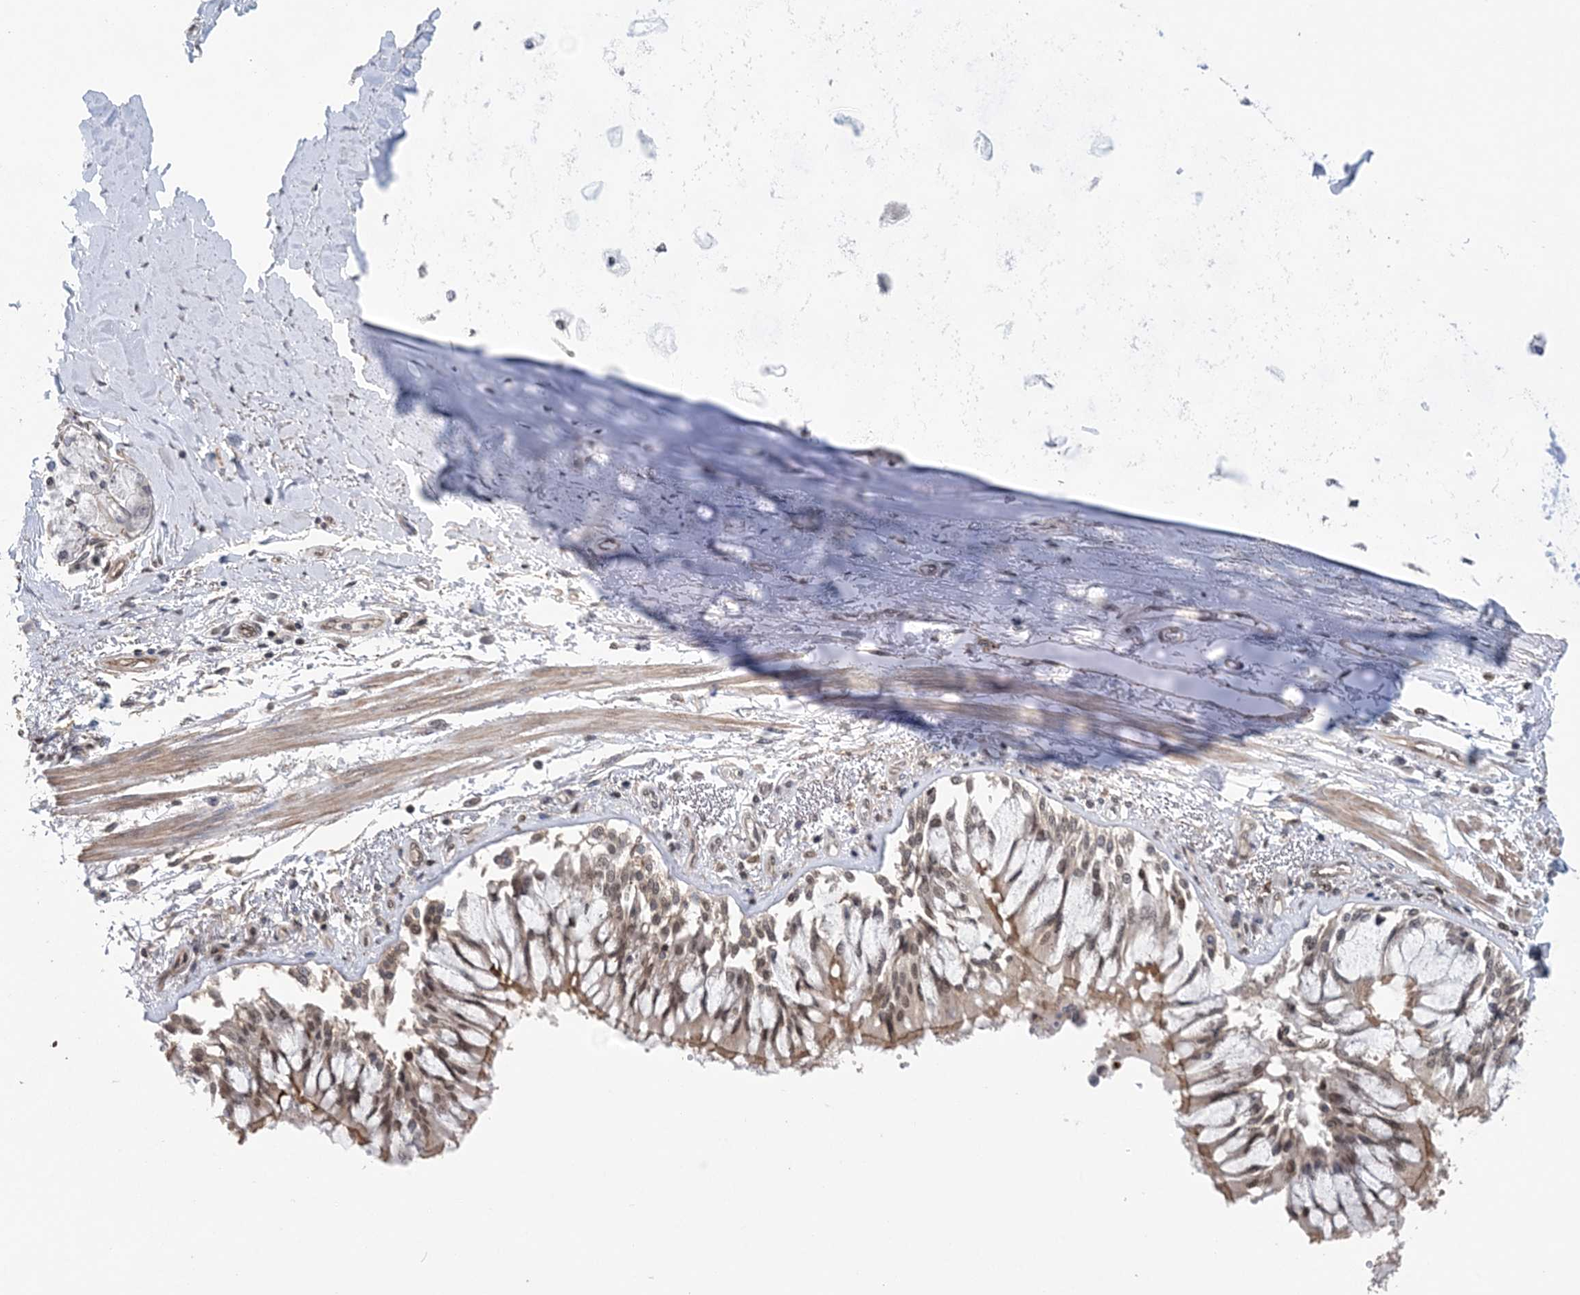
{"staining": {"intensity": "weak", "quantity": "25%-75%", "location": "cytoplasmic/membranous"}, "tissue": "adipose tissue", "cell_type": "Adipocytes", "image_type": "normal", "snomed": [{"axis": "morphology", "description": "Normal tissue, NOS"}, {"axis": "topography", "description": "Cartilage tissue"}, {"axis": "topography", "description": "Bronchus"}, {"axis": "topography", "description": "Lung"}, {"axis": "topography", "description": "Peripheral nerve tissue"}], "caption": "IHC (DAB (3,3'-diaminobenzidine)) staining of benign human adipose tissue exhibits weak cytoplasmic/membranous protein expression in about 25%-75% of adipocytes. Immunohistochemistry (ihc) stains the protein of interest in brown and the nuclei are stained blue.", "gene": "CCDC152", "patient": {"sex": "female", "age": 49}}